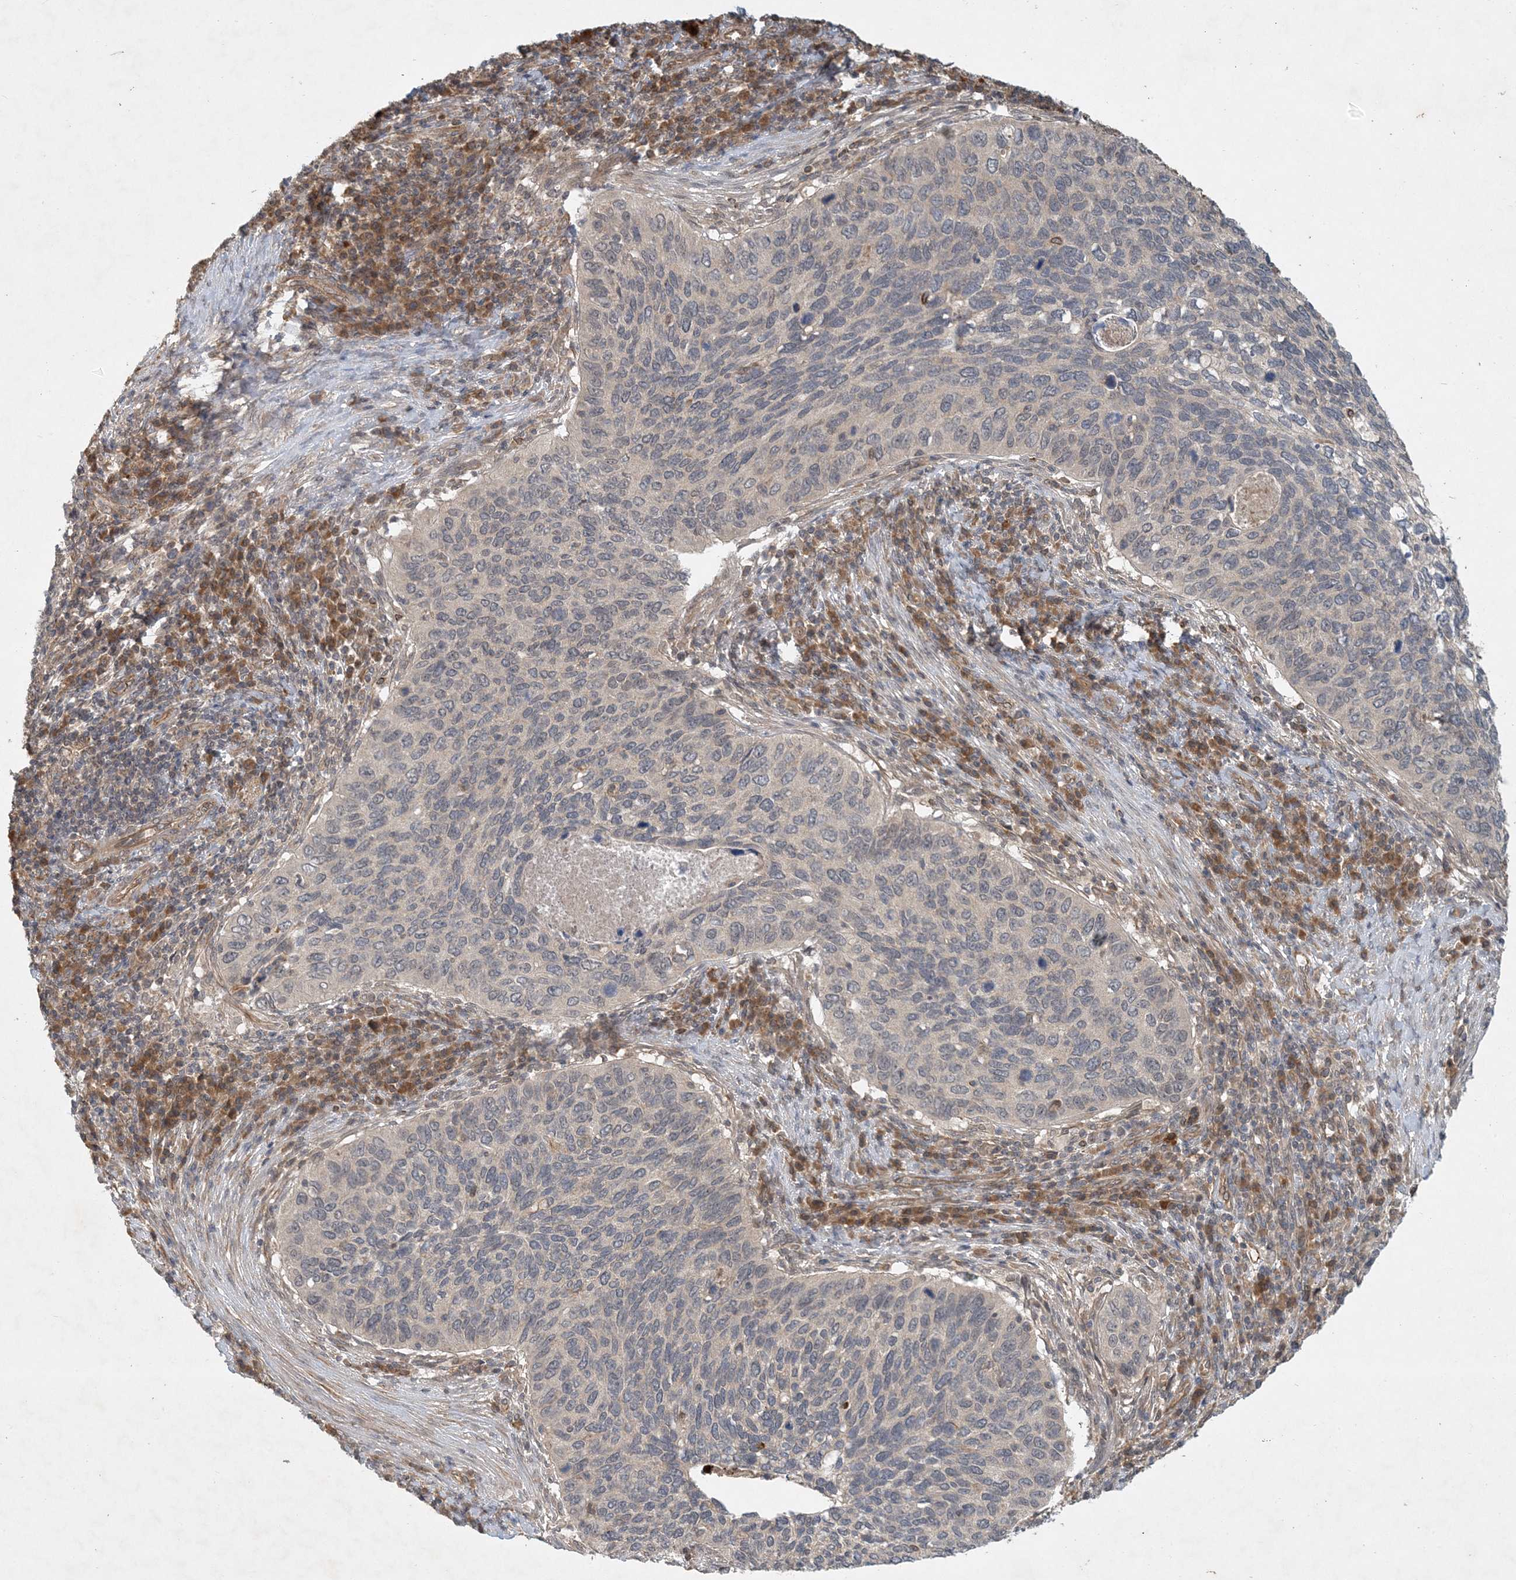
{"staining": {"intensity": "negative", "quantity": "none", "location": "none"}, "tissue": "cervical cancer", "cell_type": "Tumor cells", "image_type": "cancer", "snomed": [{"axis": "morphology", "description": "Squamous cell carcinoma, NOS"}, {"axis": "topography", "description": "Cervix"}], "caption": "Human squamous cell carcinoma (cervical) stained for a protein using IHC demonstrates no positivity in tumor cells.", "gene": "ZCCHC4", "patient": {"sex": "female", "age": 38}}